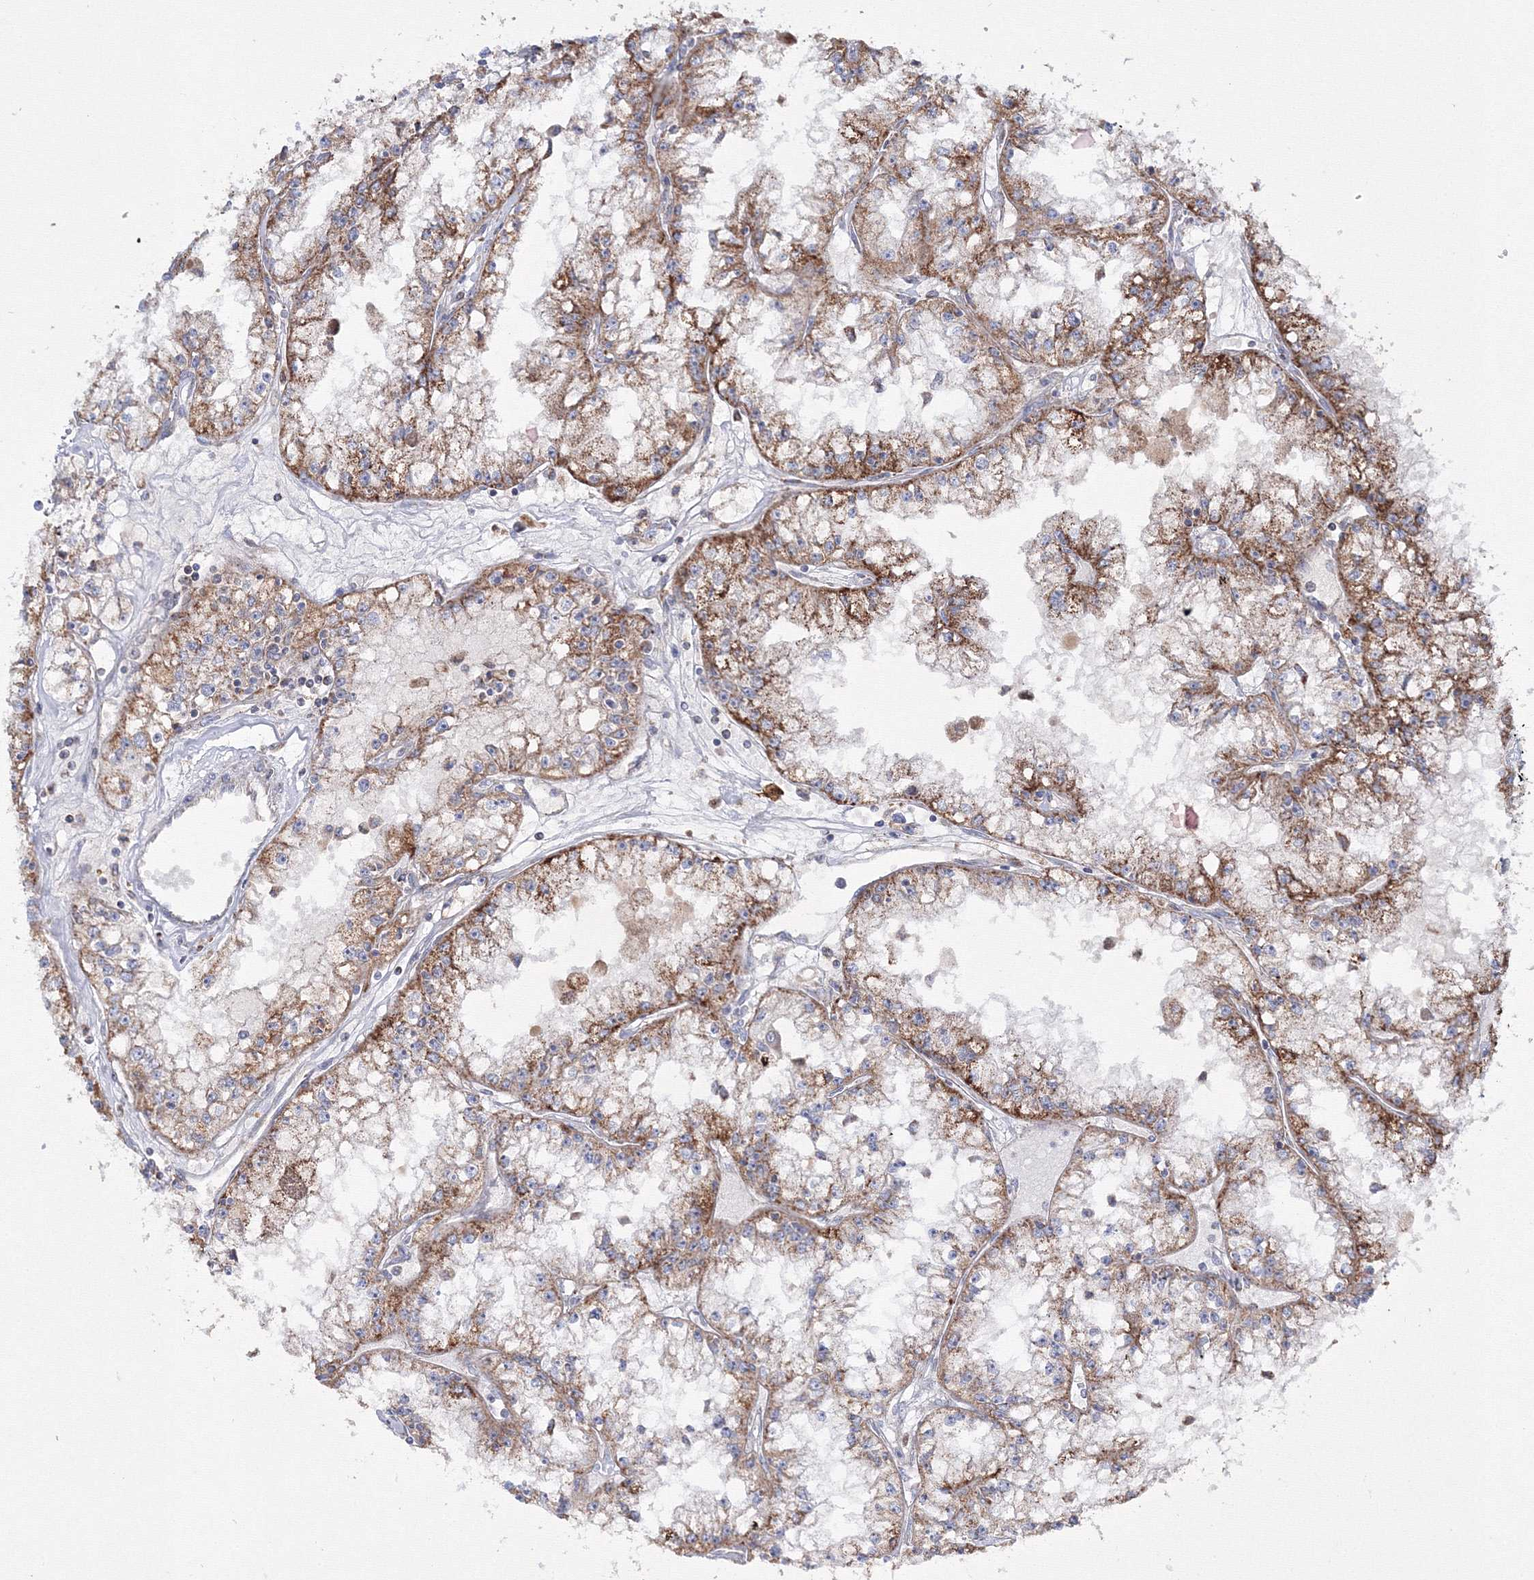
{"staining": {"intensity": "moderate", "quantity": ">75%", "location": "cytoplasmic/membranous"}, "tissue": "renal cancer", "cell_type": "Tumor cells", "image_type": "cancer", "snomed": [{"axis": "morphology", "description": "Adenocarcinoma, NOS"}, {"axis": "topography", "description": "Kidney"}], "caption": "An IHC photomicrograph of neoplastic tissue is shown. Protein staining in brown highlights moderate cytoplasmic/membranous positivity in adenocarcinoma (renal) within tumor cells.", "gene": "IGSF9", "patient": {"sex": "male", "age": 56}}